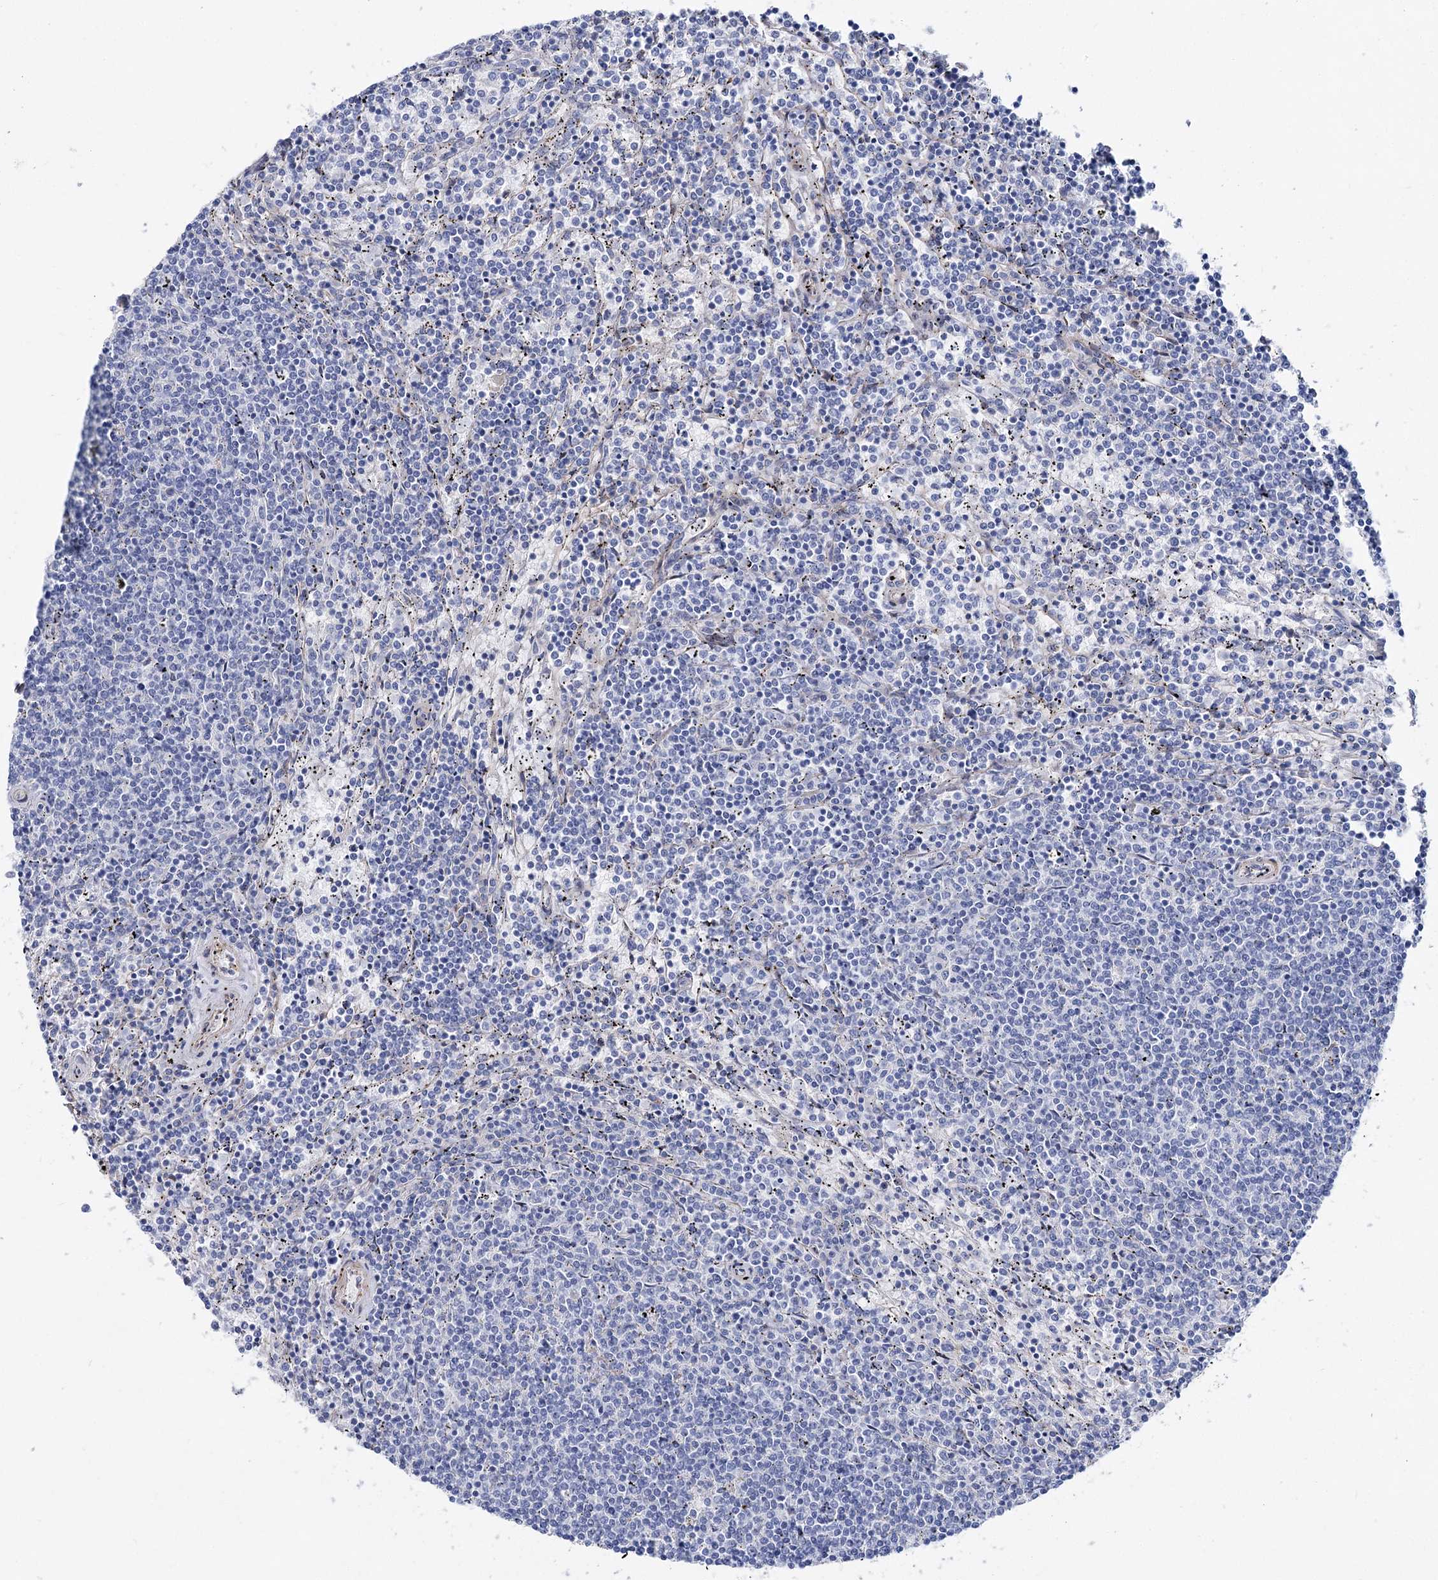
{"staining": {"intensity": "negative", "quantity": "none", "location": "none"}, "tissue": "lymphoma", "cell_type": "Tumor cells", "image_type": "cancer", "snomed": [{"axis": "morphology", "description": "Malignant lymphoma, non-Hodgkin's type, Low grade"}, {"axis": "topography", "description": "Spleen"}], "caption": "Tumor cells show no significant protein positivity in lymphoma.", "gene": "ANKRD23", "patient": {"sex": "female", "age": 50}}